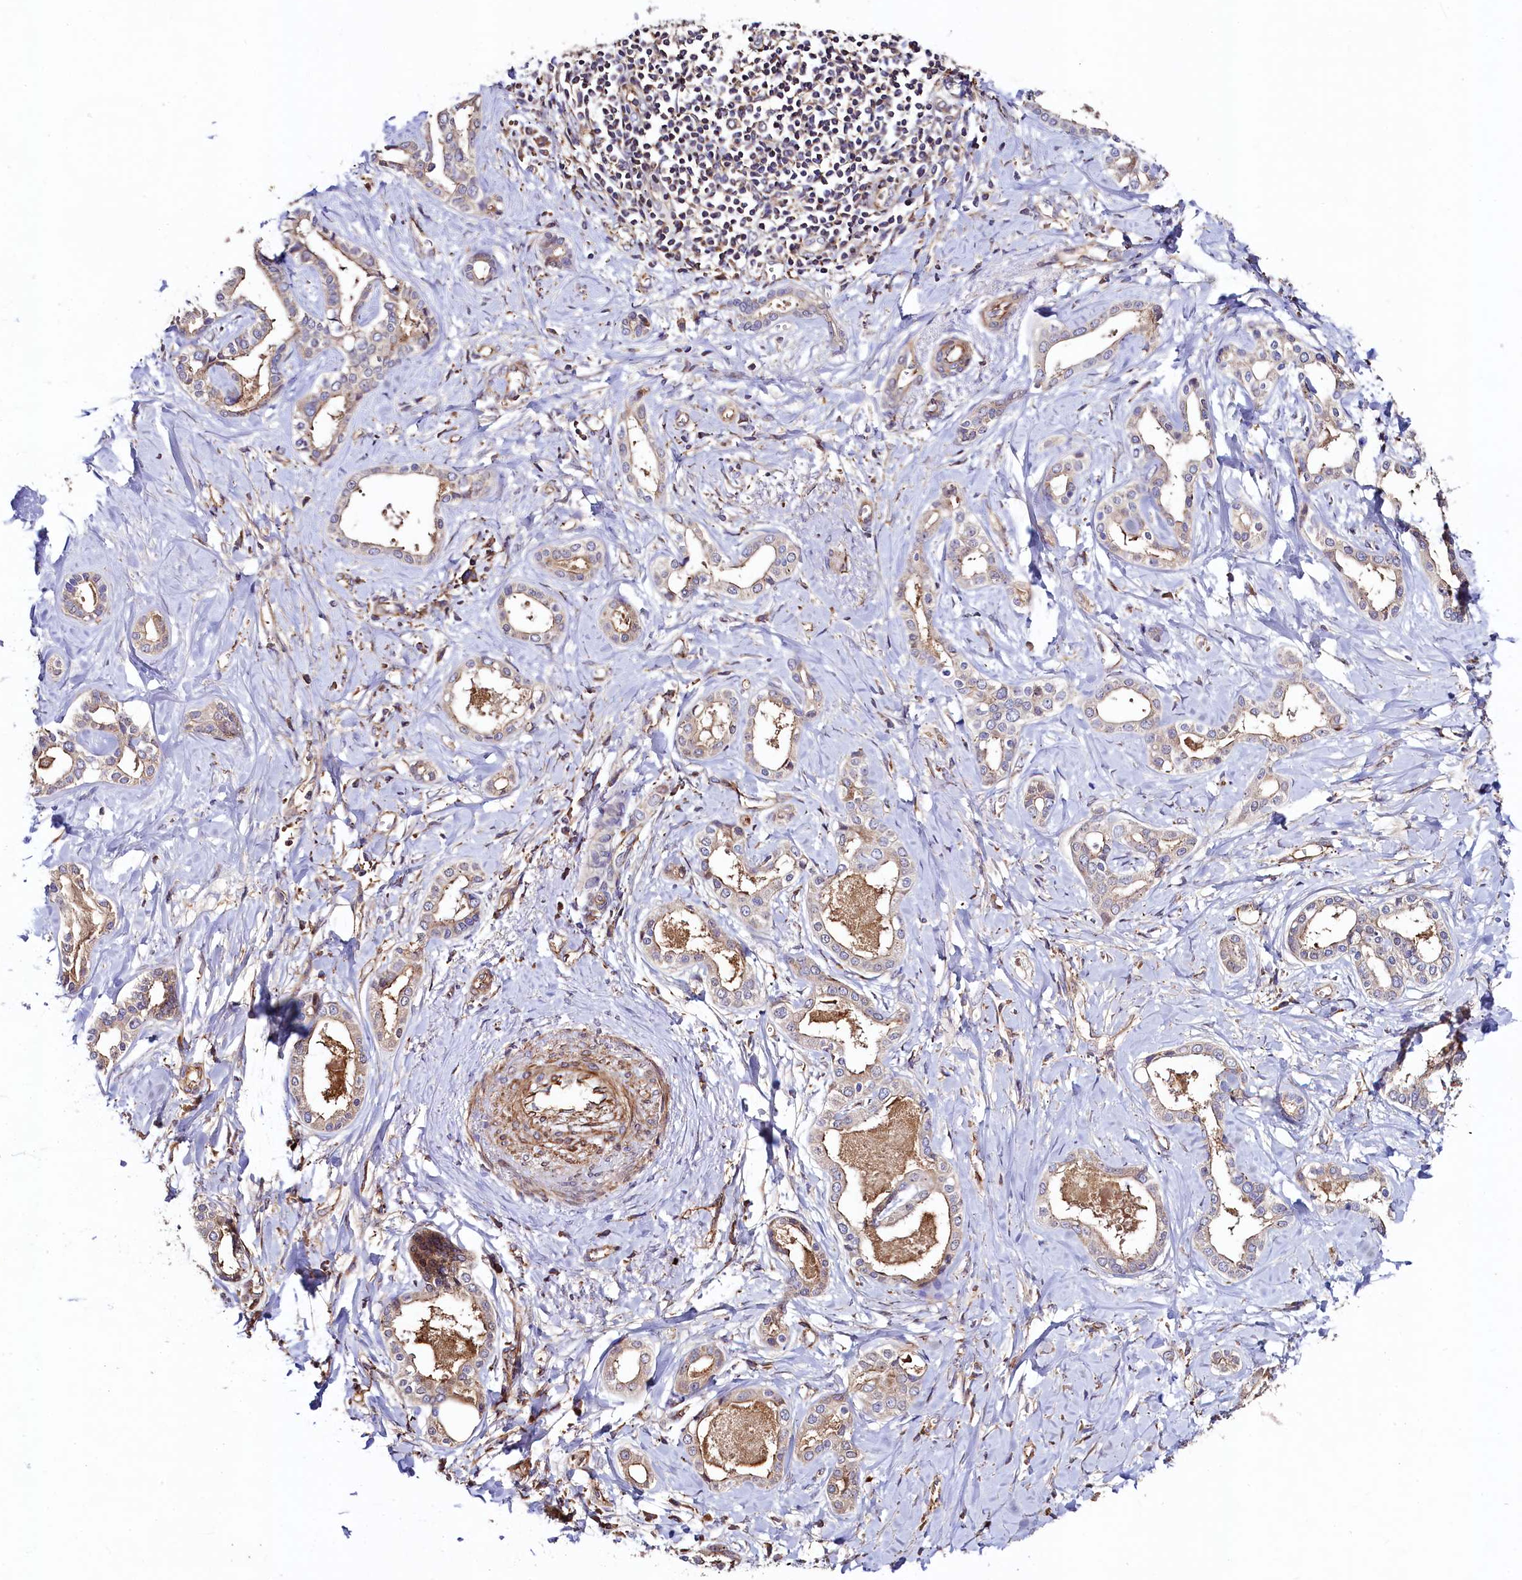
{"staining": {"intensity": "weak", "quantity": "25%-75%", "location": "cytoplasmic/membranous"}, "tissue": "liver cancer", "cell_type": "Tumor cells", "image_type": "cancer", "snomed": [{"axis": "morphology", "description": "Cholangiocarcinoma"}, {"axis": "topography", "description": "Liver"}], "caption": "A brown stain highlights weak cytoplasmic/membranous positivity of a protein in liver cancer tumor cells.", "gene": "KLHDC4", "patient": {"sex": "female", "age": 77}}